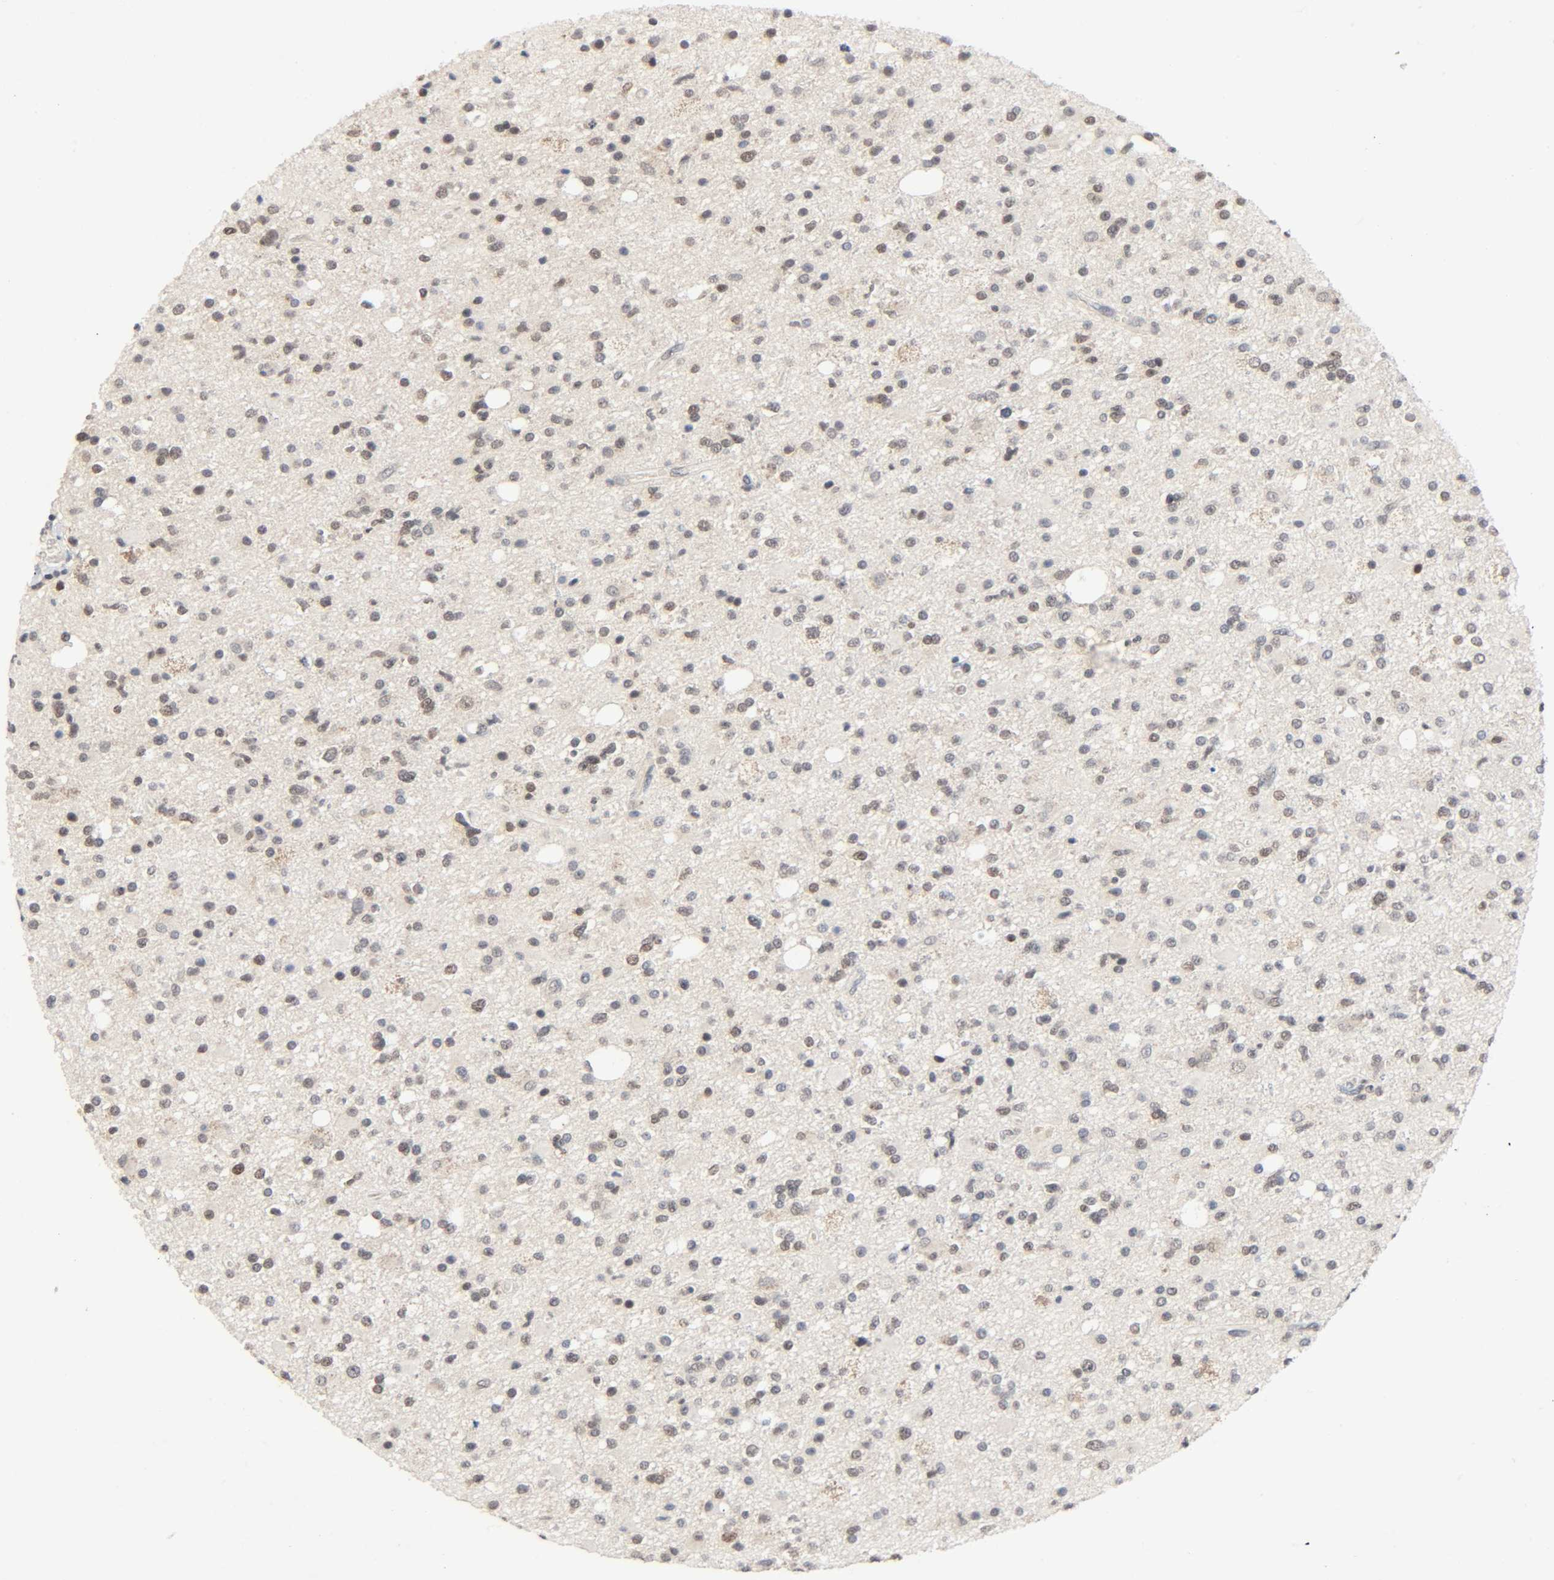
{"staining": {"intensity": "weak", "quantity": "25%-75%", "location": "nuclear"}, "tissue": "glioma", "cell_type": "Tumor cells", "image_type": "cancer", "snomed": [{"axis": "morphology", "description": "Glioma, malignant, High grade"}, {"axis": "topography", "description": "Brain"}], "caption": "This is a micrograph of immunohistochemistry (IHC) staining of malignant high-grade glioma, which shows weak positivity in the nuclear of tumor cells.", "gene": "MAPKAPK5", "patient": {"sex": "male", "age": 33}}